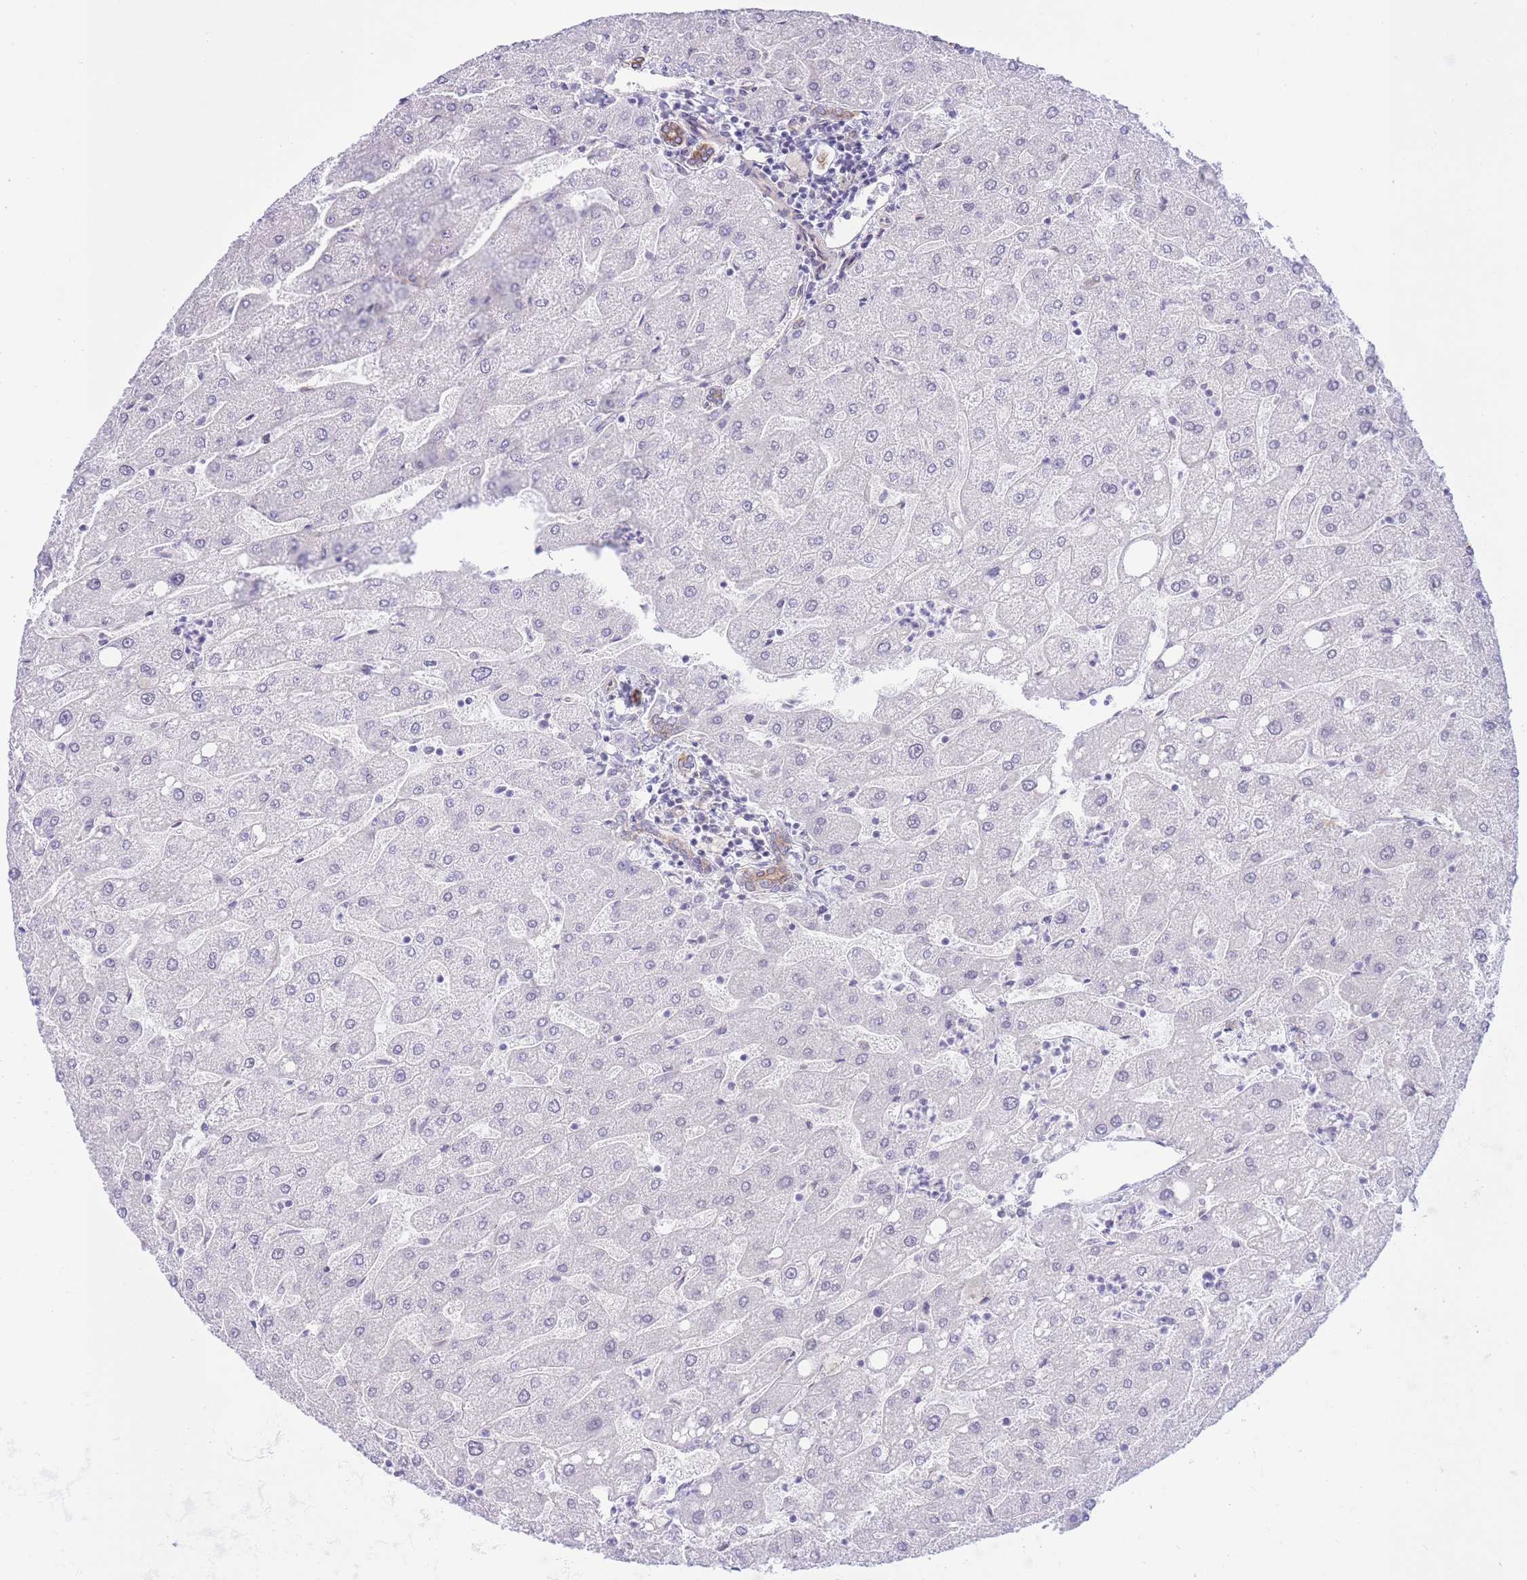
{"staining": {"intensity": "strong", "quantity": "25%-75%", "location": "cytoplasmic/membranous"}, "tissue": "liver", "cell_type": "Cholangiocytes", "image_type": "normal", "snomed": [{"axis": "morphology", "description": "Normal tissue, NOS"}, {"axis": "topography", "description": "Liver"}], "caption": "Immunohistochemical staining of normal human liver displays high levels of strong cytoplasmic/membranous staining in approximately 25%-75% of cholangiocytes. The protein of interest is shown in brown color, while the nuclei are stained blue.", "gene": "MRPS31", "patient": {"sex": "male", "age": 67}}